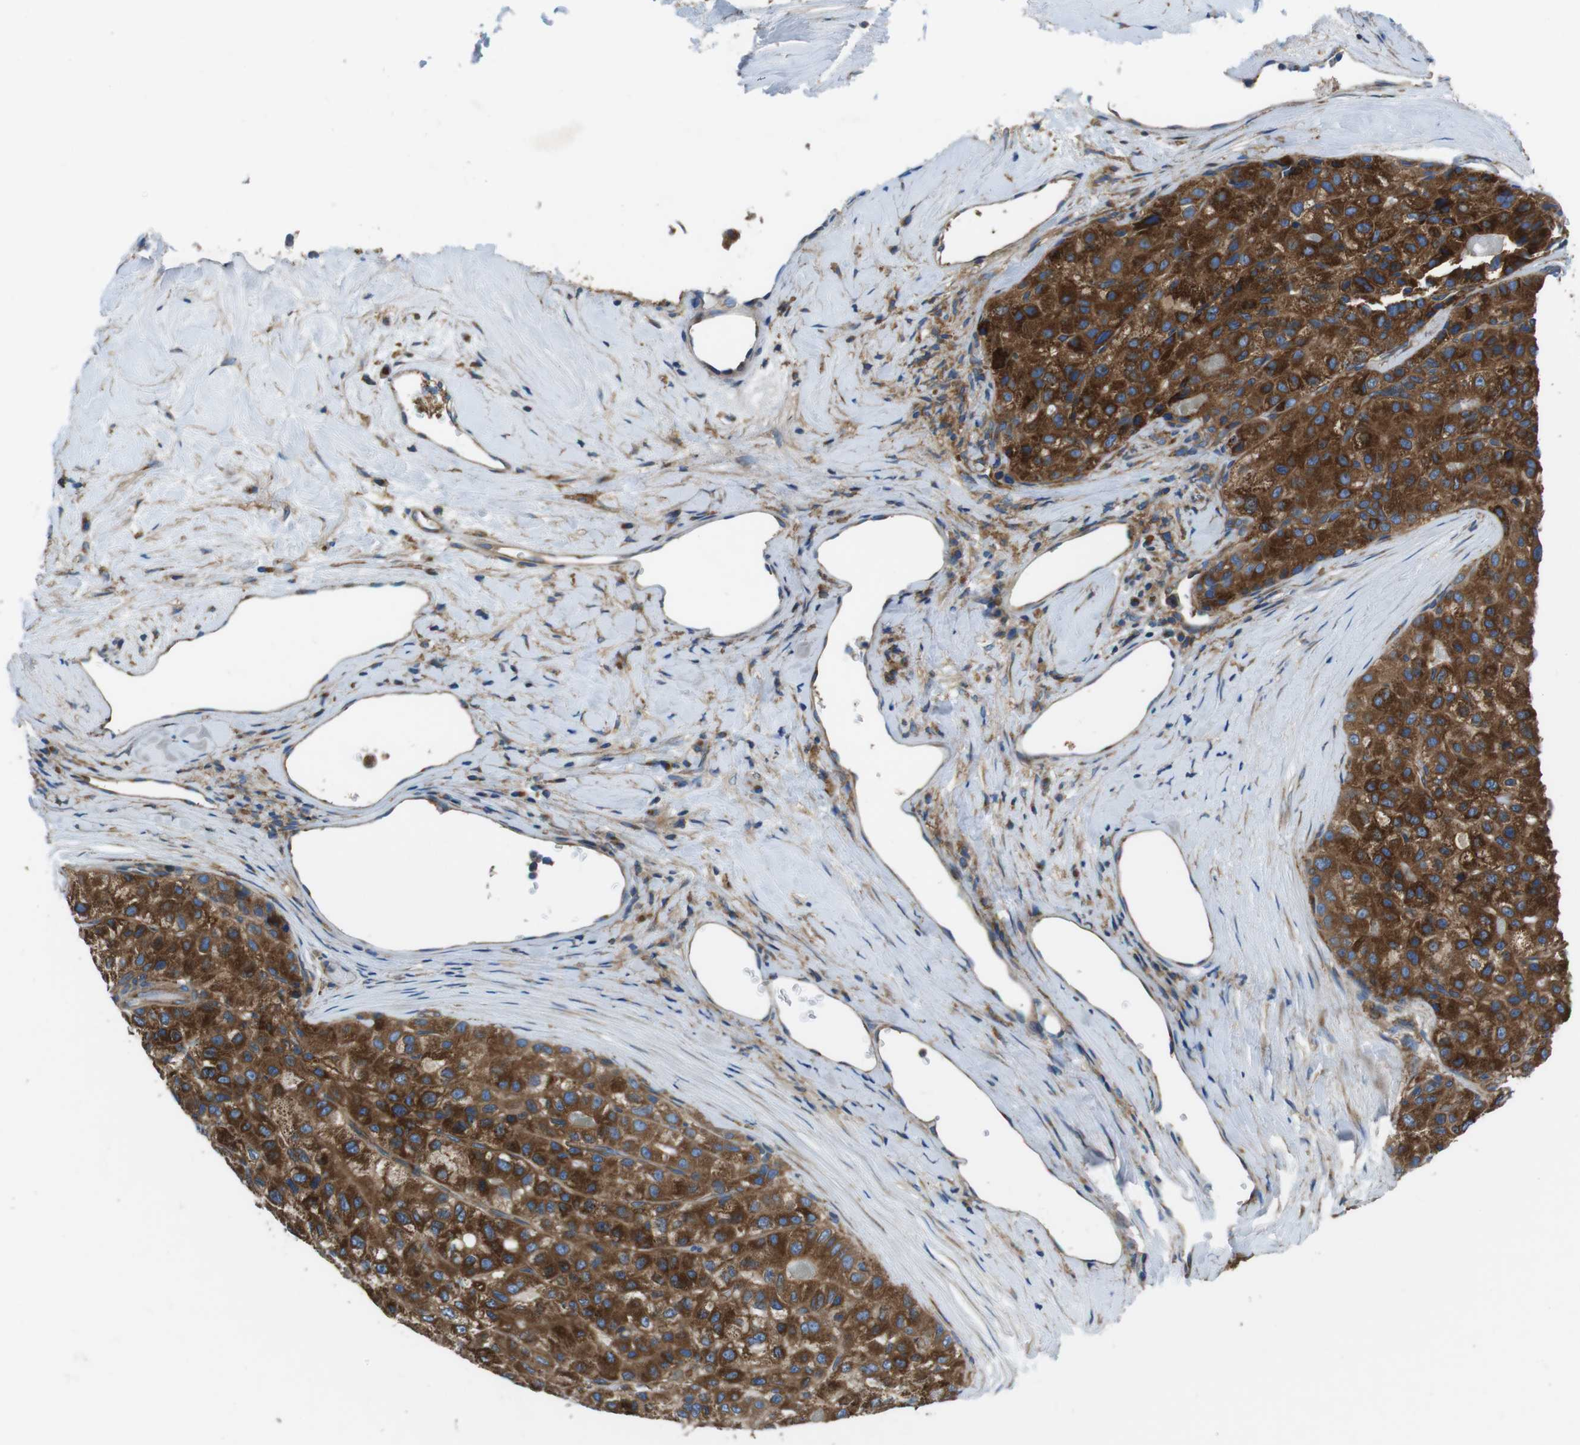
{"staining": {"intensity": "strong", "quantity": "25%-75%", "location": "cytoplasmic/membranous"}, "tissue": "liver cancer", "cell_type": "Tumor cells", "image_type": "cancer", "snomed": [{"axis": "morphology", "description": "Carcinoma, Hepatocellular, NOS"}, {"axis": "topography", "description": "Liver"}], "caption": "Immunohistochemistry (DAB) staining of human liver cancer (hepatocellular carcinoma) exhibits strong cytoplasmic/membranous protein positivity in about 25%-75% of tumor cells. (DAB IHC with brightfield microscopy, high magnification).", "gene": "DENND4C", "patient": {"sex": "male", "age": 80}}